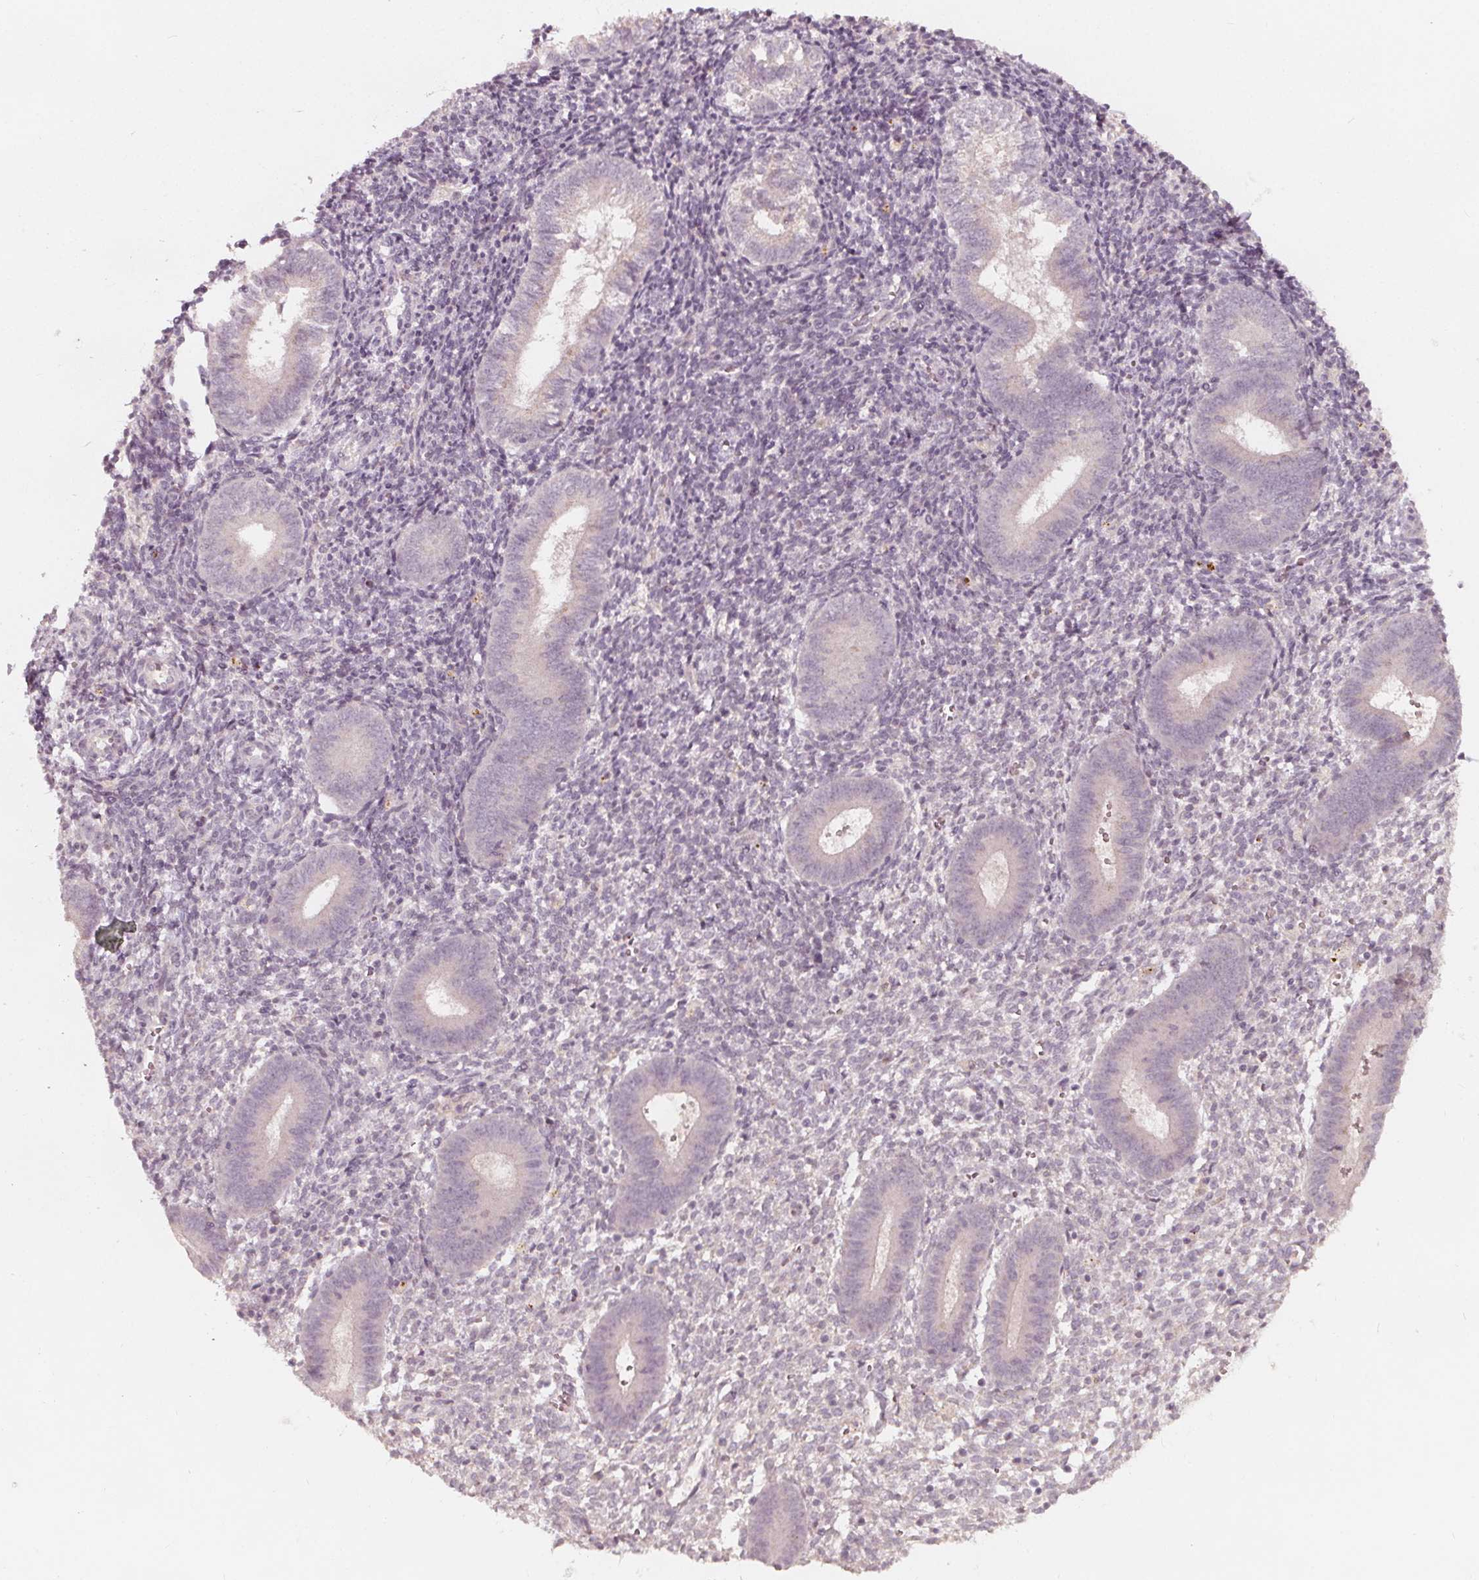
{"staining": {"intensity": "negative", "quantity": "none", "location": "none"}, "tissue": "endometrium", "cell_type": "Cells in endometrial stroma", "image_type": "normal", "snomed": [{"axis": "morphology", "description": "Normal tissue, NOS"}, {"axis": "topography", "description": "Endometrium"}], "caption": "IHC image of unremarkable endometrium: human endometrium stained with DAB (3,3'-diaminobenzidine) demonstrates no significant protein positivity in cells in endometrial stroma. The staining was performed using DAB to visualize the protein expression in brown, while the nuclei were stained in blue with hematoxylin (Magnification: 20x).", "gene": "NPC1L1", "patient": {"sex": "female", "age": 25}}